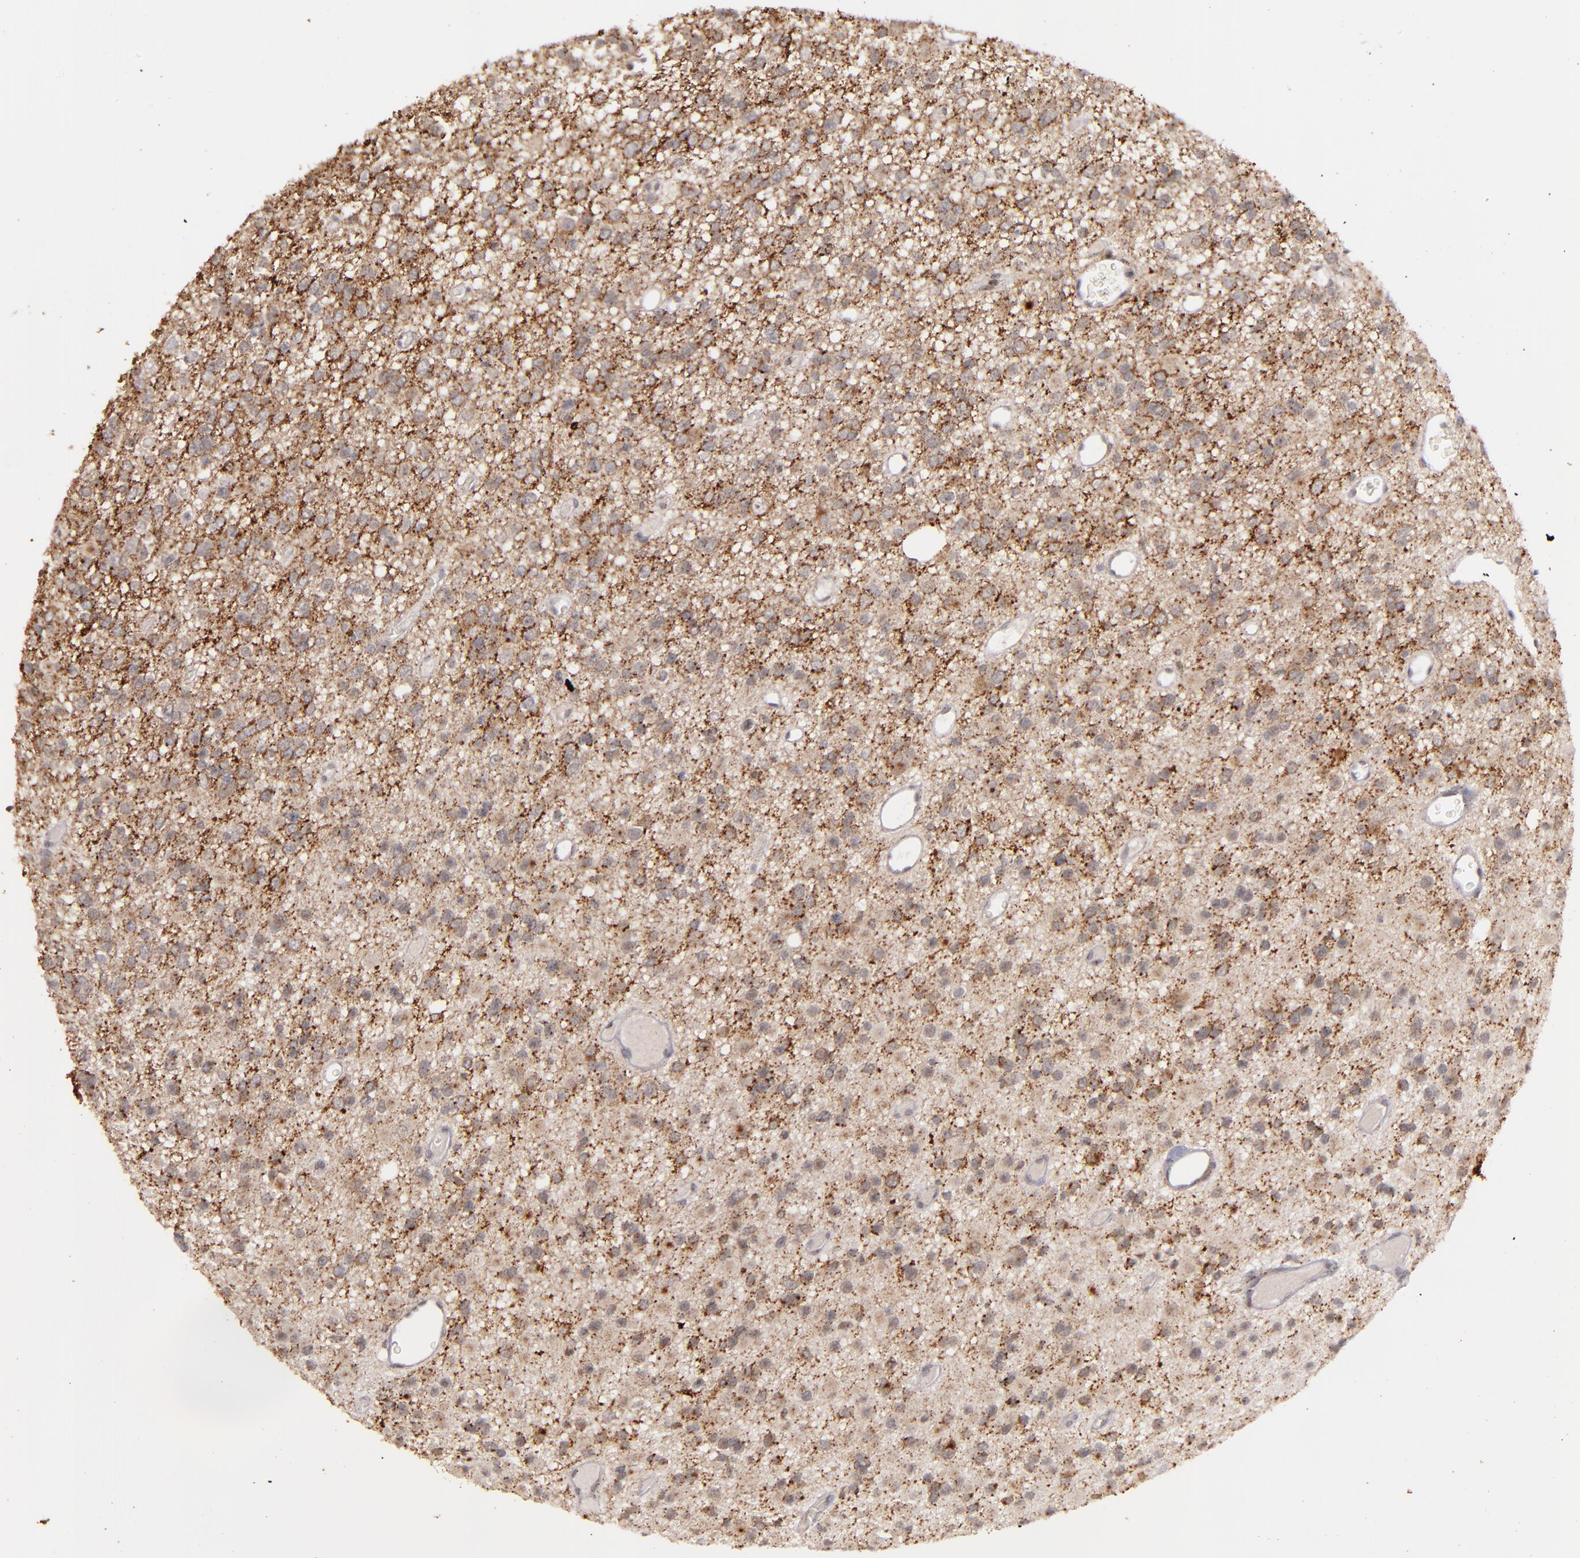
{"staining": {"intensity": "strong", "quantity": ">75%", "location": "cytoplasmic/membranous"}, "tissue": "glioma", "cell_type": "Tumor cells", "image_type": "cancer", "snomed": [{"axis": "morphology", "description": "Glioma, malignant, Low grade"}, {"axis": "topography", "description": "Brain"}], "caption": "This micrograph exhibits IHC staining of human malignant glioma (low-grade), with high strong cytoplasmic/membranous staining in approximately >75% of tumor cells.", "gene": "SYP", "patient": {"sex": "male", "age": 42}}